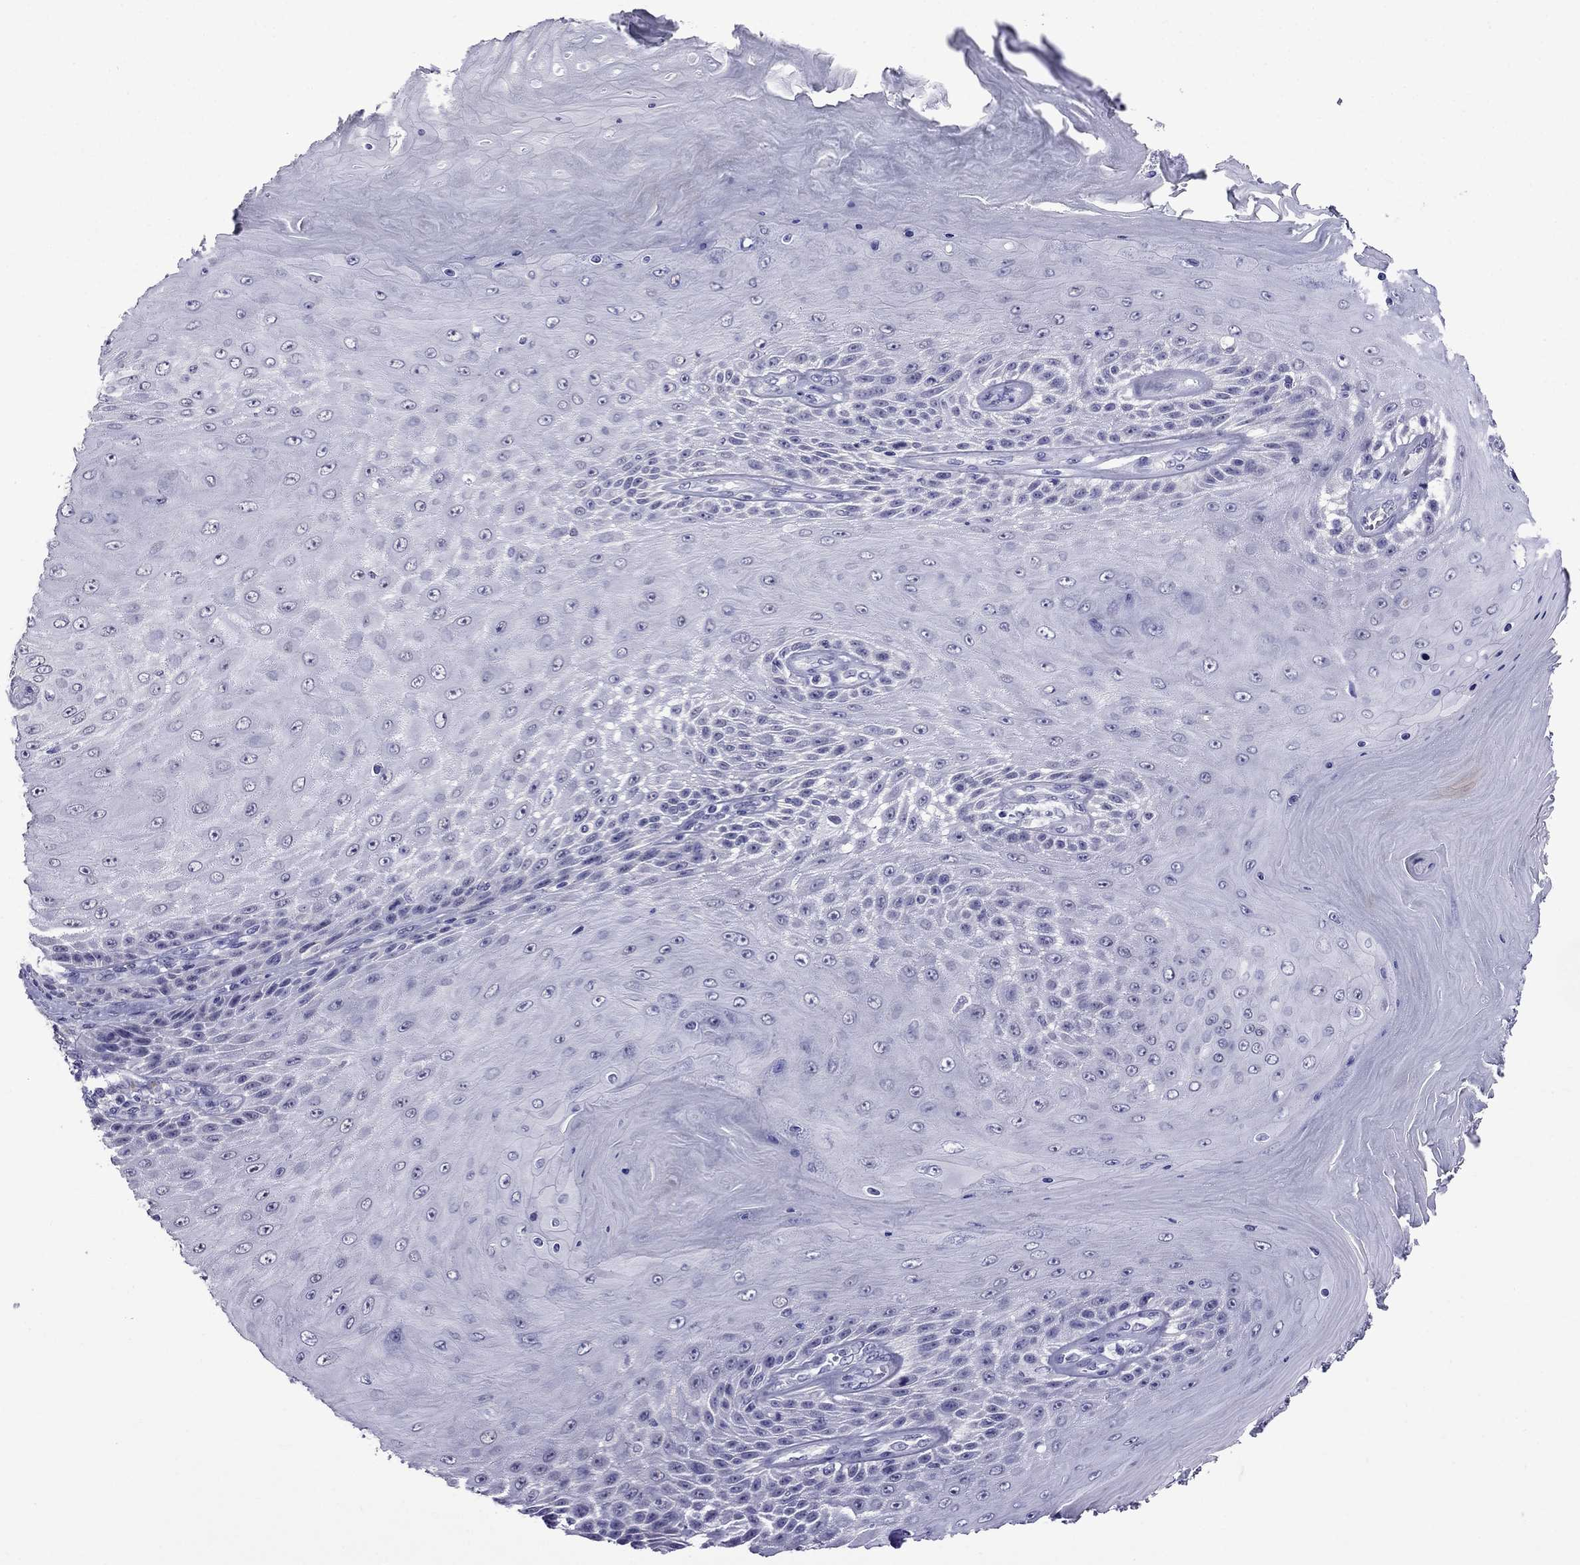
{"staining": {"intensity": "negative", "quantity": "none", "location": "none"}, "tissue": "skin cancer", "cell_type": "Tumor cells", "image_type": "cancer", "snomed": [{"axis": "morphology", "description": "Squamous cell carcinoma, NOS"}, {"axis": "topography", "description": "Skin"}], "caption": "Tumor cells are negative for brown protein staining in skin cancer (squamous cell carcinoma).", "gene": "OLFM4", "patient": {"sex": "male", "age": 62}}